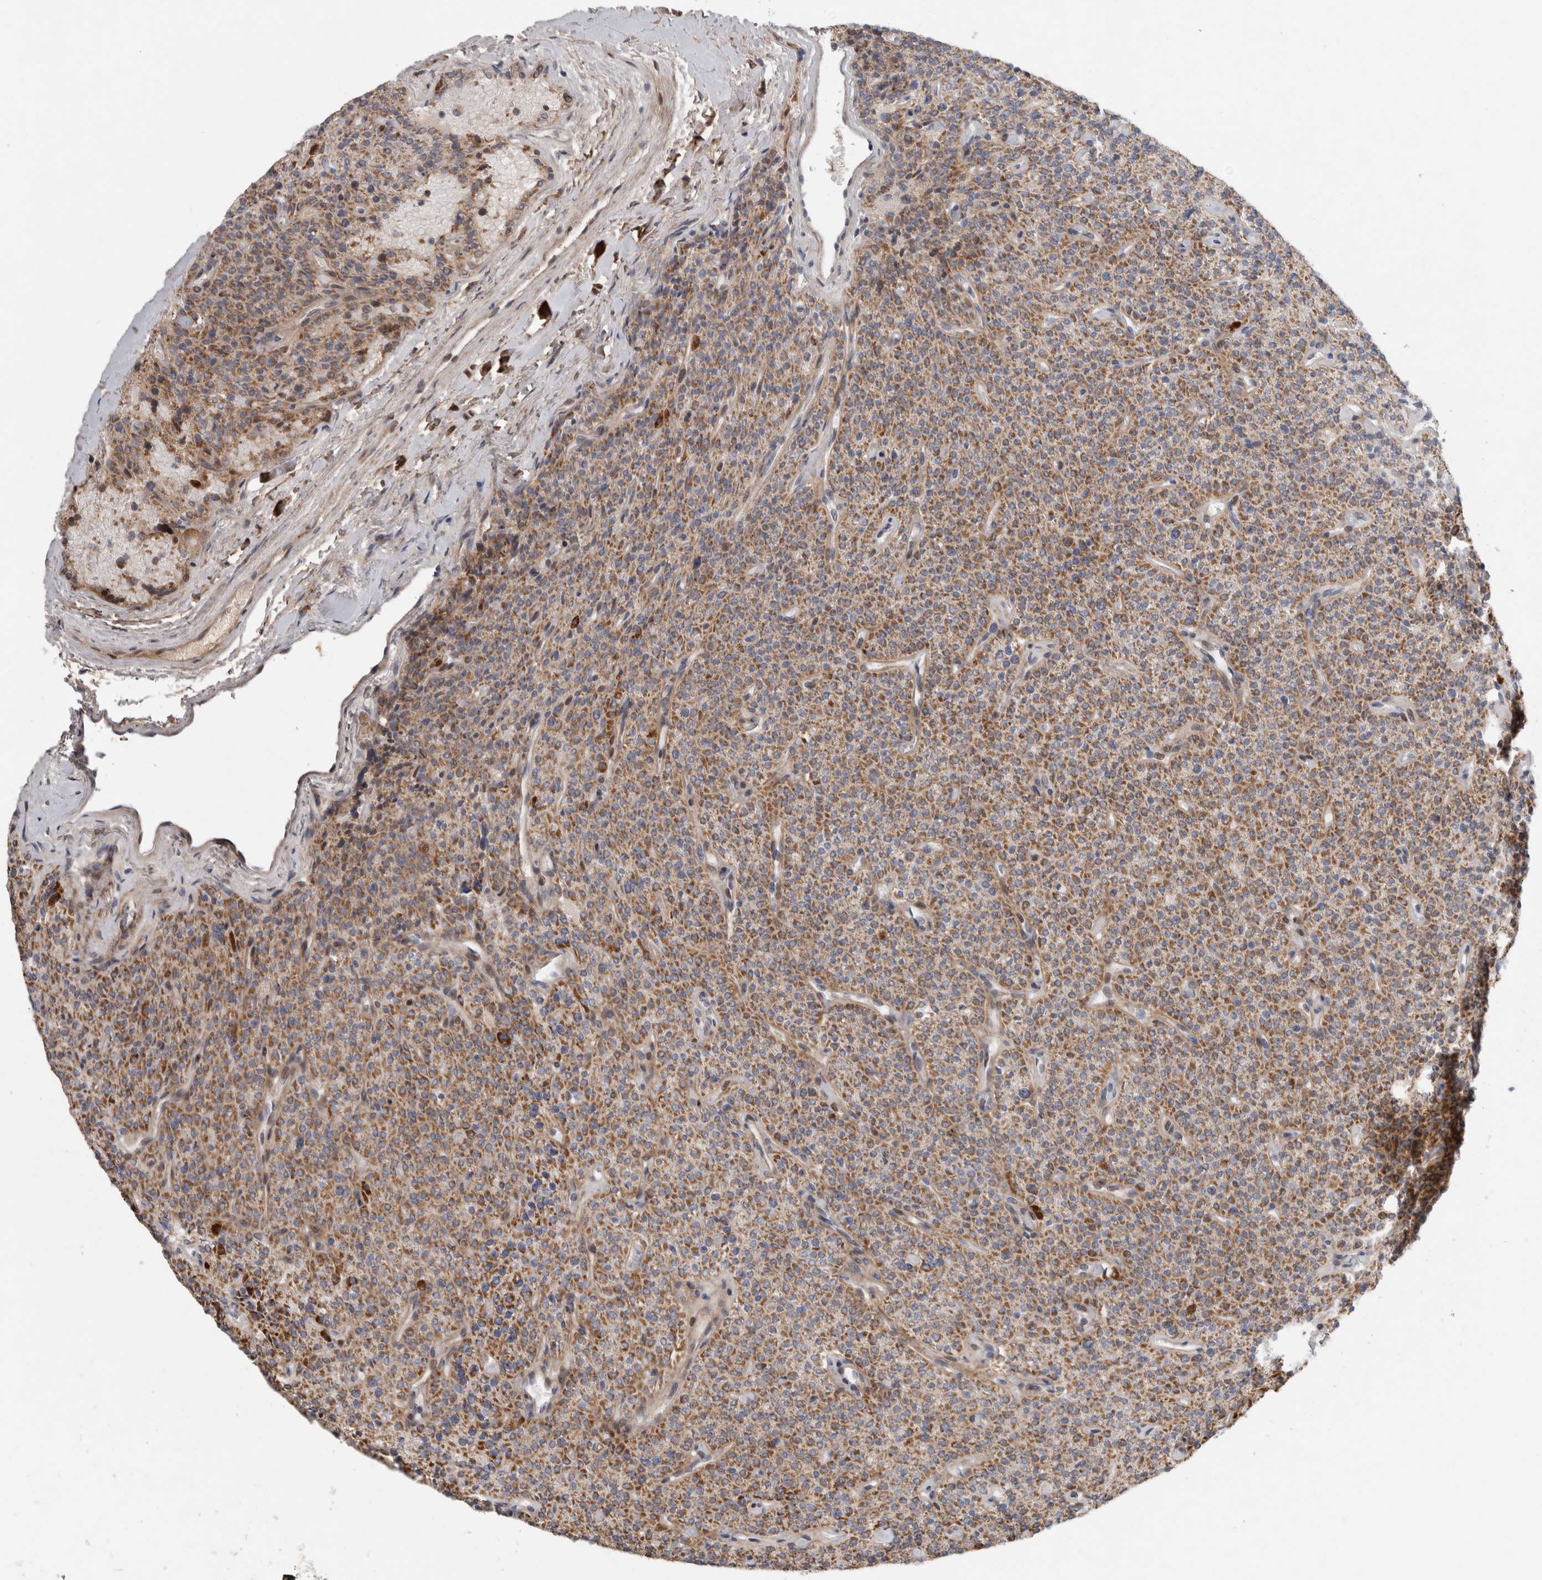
{"staining": {"intensity": "strong", "quantity": ">75%", "location": "cytoplasmic/membranous"}, "tissue": "parathyroid gland", "cell_type": "Glandular cells", "image_type": "normal", "snomed": [{"axis": "morphology", "description": "Normal tissue, NOS"}, {"axis": "topography", "description": "Parathyroid gland"}], "caption": "An image showing strong cytoplasmic/membranous expression in about >75% of glandular cells in unremarkable parathyroid gland, as visualized by brown immunohistochemical staining.", "gene": "RBM48", "patient": {"sex": "male", "age": 46}}